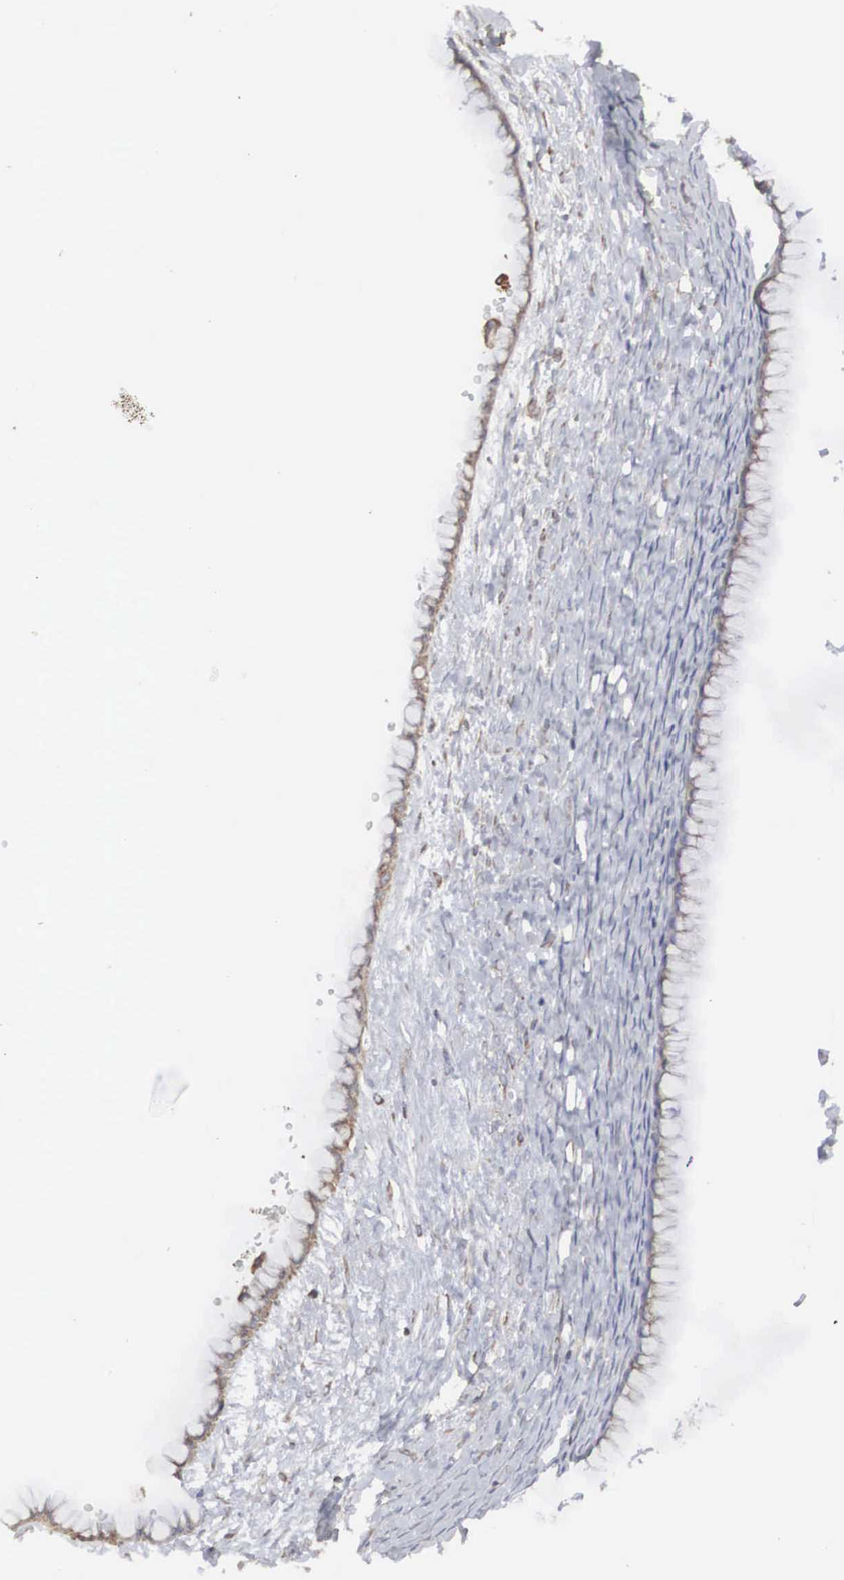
{"staining": {"intensity": "weak", "quantity": "25%-75%", "location": "cytoplasmic/membranous"}, "tissue": "ovarian cancer", "cell_type": "Tumor cells", "image_type": "cancer", "snomed": [{"axis": "morphology", "description": "Cystadenocarcinoma, mucinous, NOS"}, {"axis": "topography", "description": "Ovary"}], "caption": "Tumor cells display low levels of weak cytoplasmic/membranous expression in about 25%-75% of cells in ovarian cancer (mucinous cystadenocarcinoma).", "gene": "MIA2", "patient": {"sex": "female", "age": 25}}